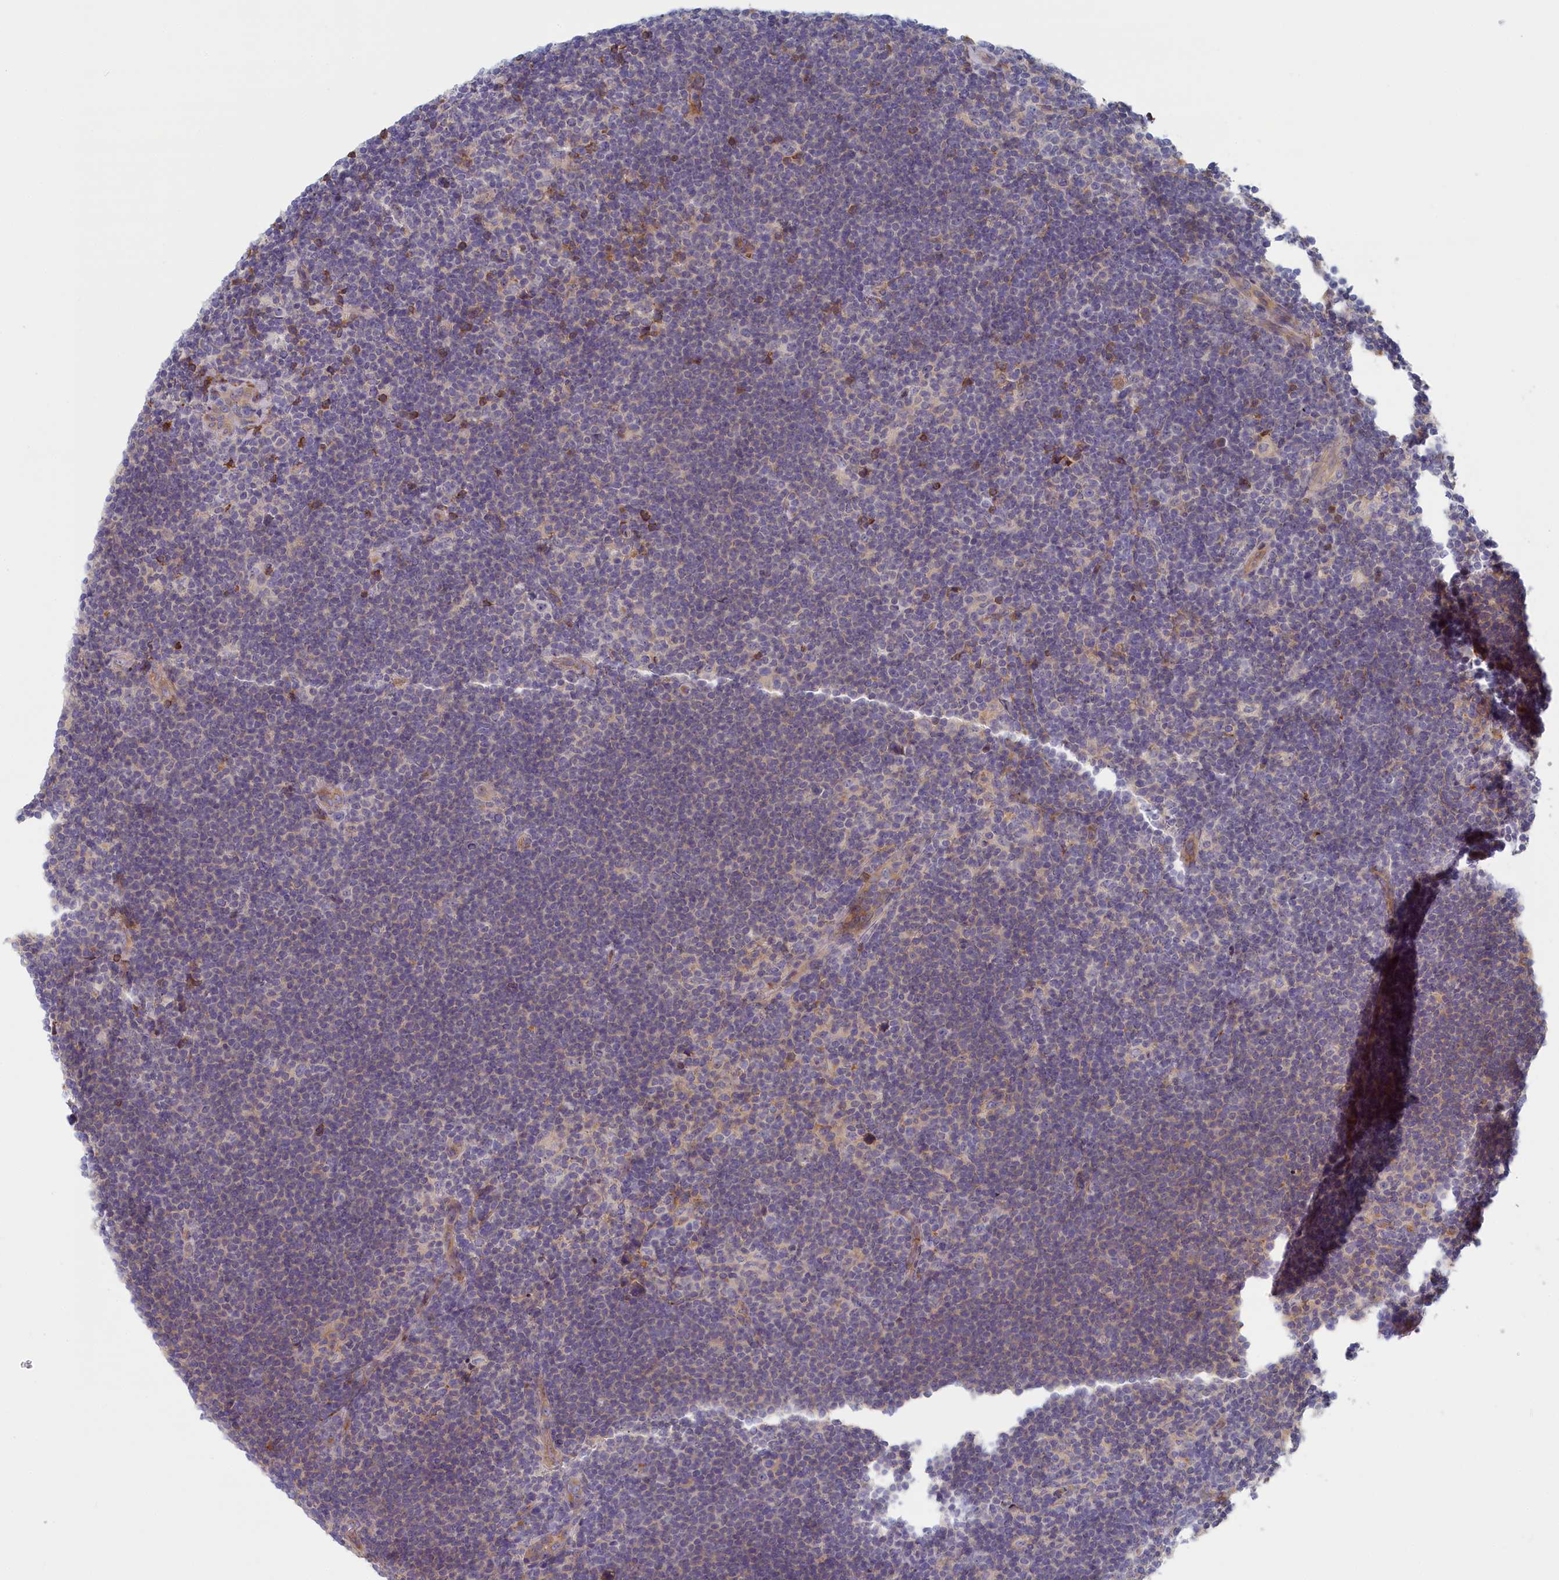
{"staining": {"intensity": "negative", "quantity": "none", "location": "none"}, "tissue": "lymphoma", "cell_type": "Tumor cells", "image_type": "cancer", "snomed": [{"axis": "morphology", "description": "Hodgkin's disease, NOS"}, {"axis": "topography", "description": "Lymph node"}], "caption": "DAB immunohistochemical staining of lymphoma demonstrates no significant expression in tumor cells.", "gene": "STX16", "patient": {"sex": "female", "age": 57}}